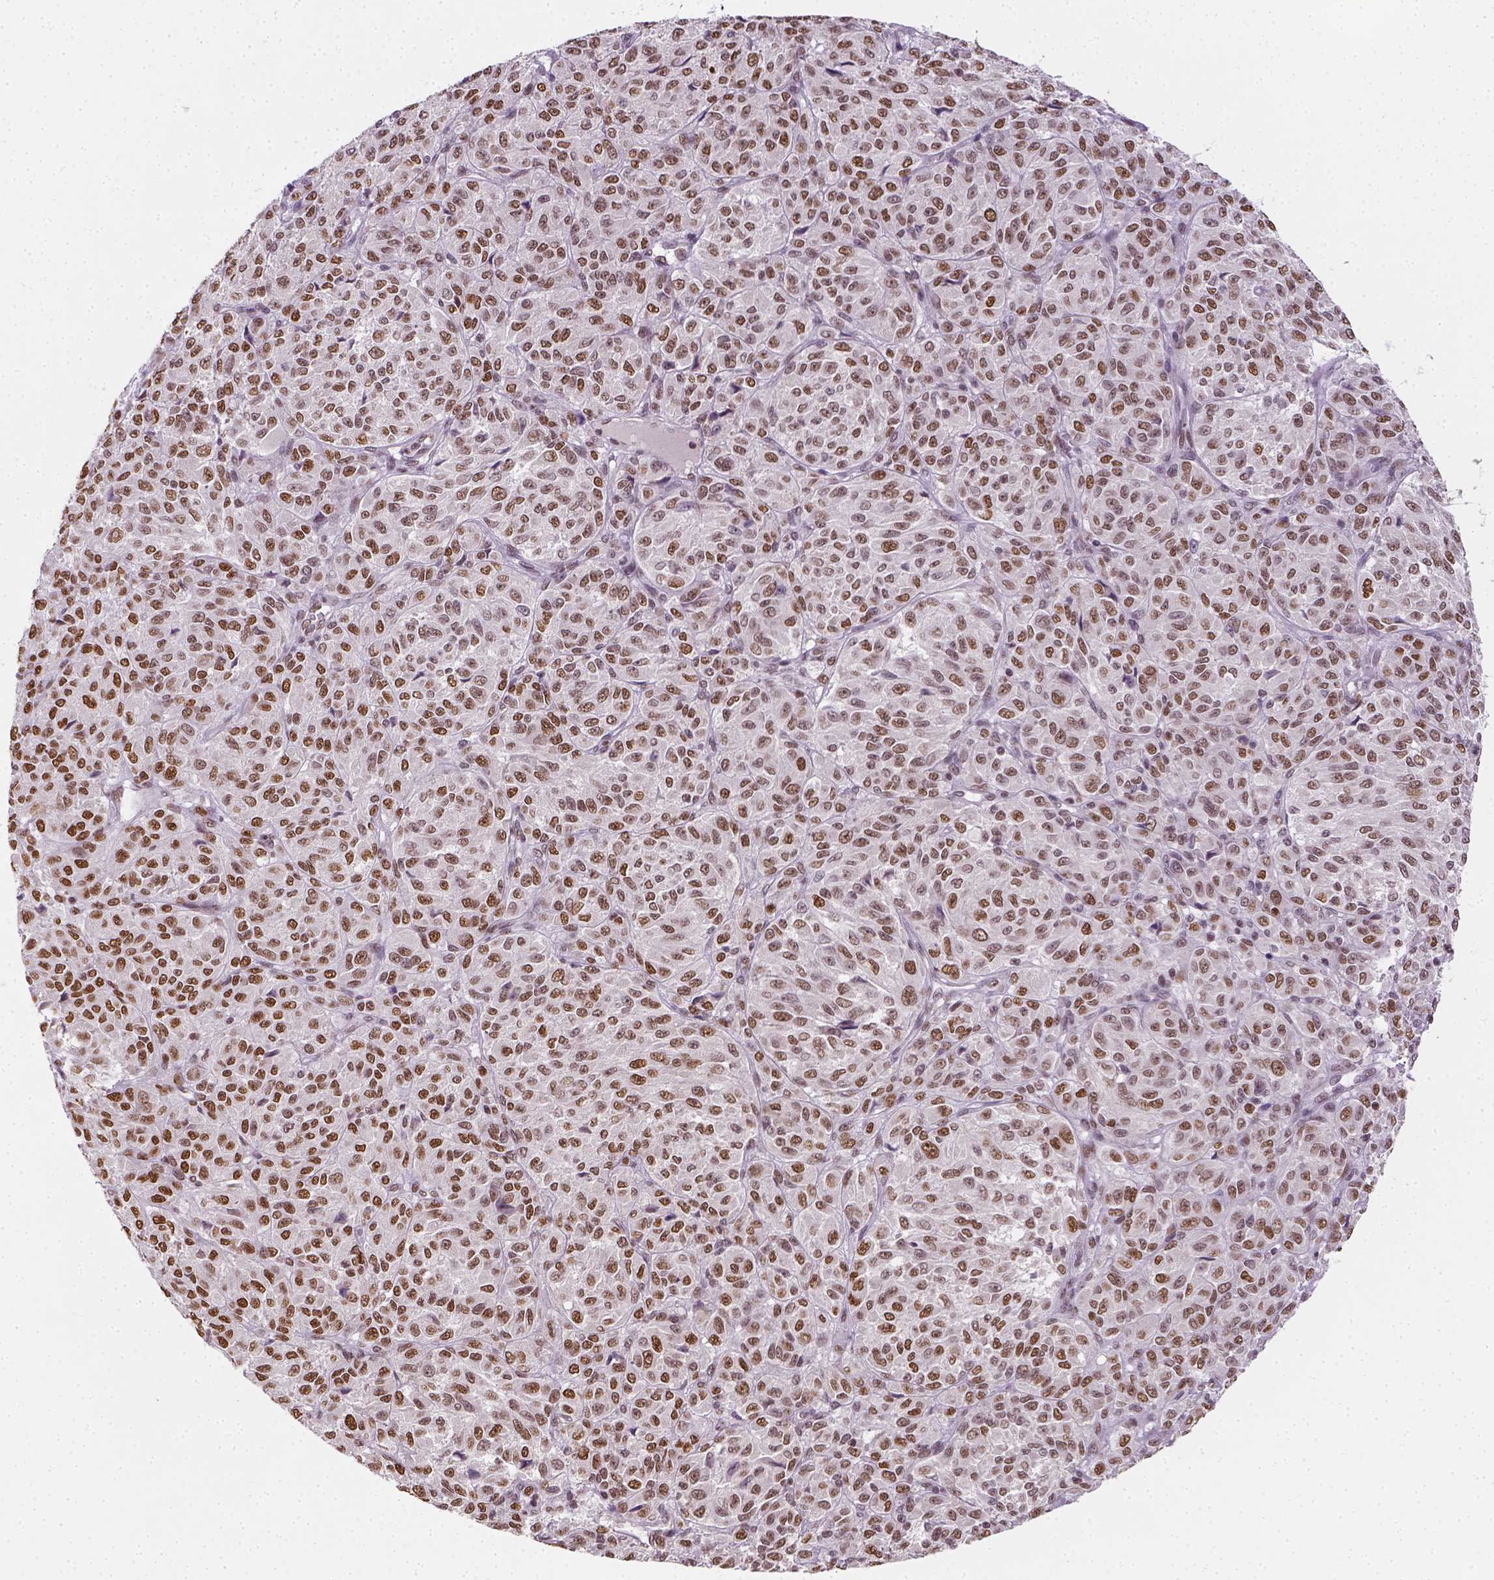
{"staining": {"intensity": "strong", "quantity": ">75%", "location": "nuclear"}, "tissue": "melanoma", "cell_type": "Tumor cells", "image_type": "cancer", "snomed": [{"axis": "morphology", "description": "Malignant melanoma, Metastatic site"}, {"axis": "topography", "description": "Brain"}], "caption": "There is high levels of strong nuclear positivity in tumor cells of malignant melanoma (metastatic site), as demonstrated by immunohistochemical staining (brown color).", "gene": "FANCE", "patient": {"sex": "female", "age": 56}}